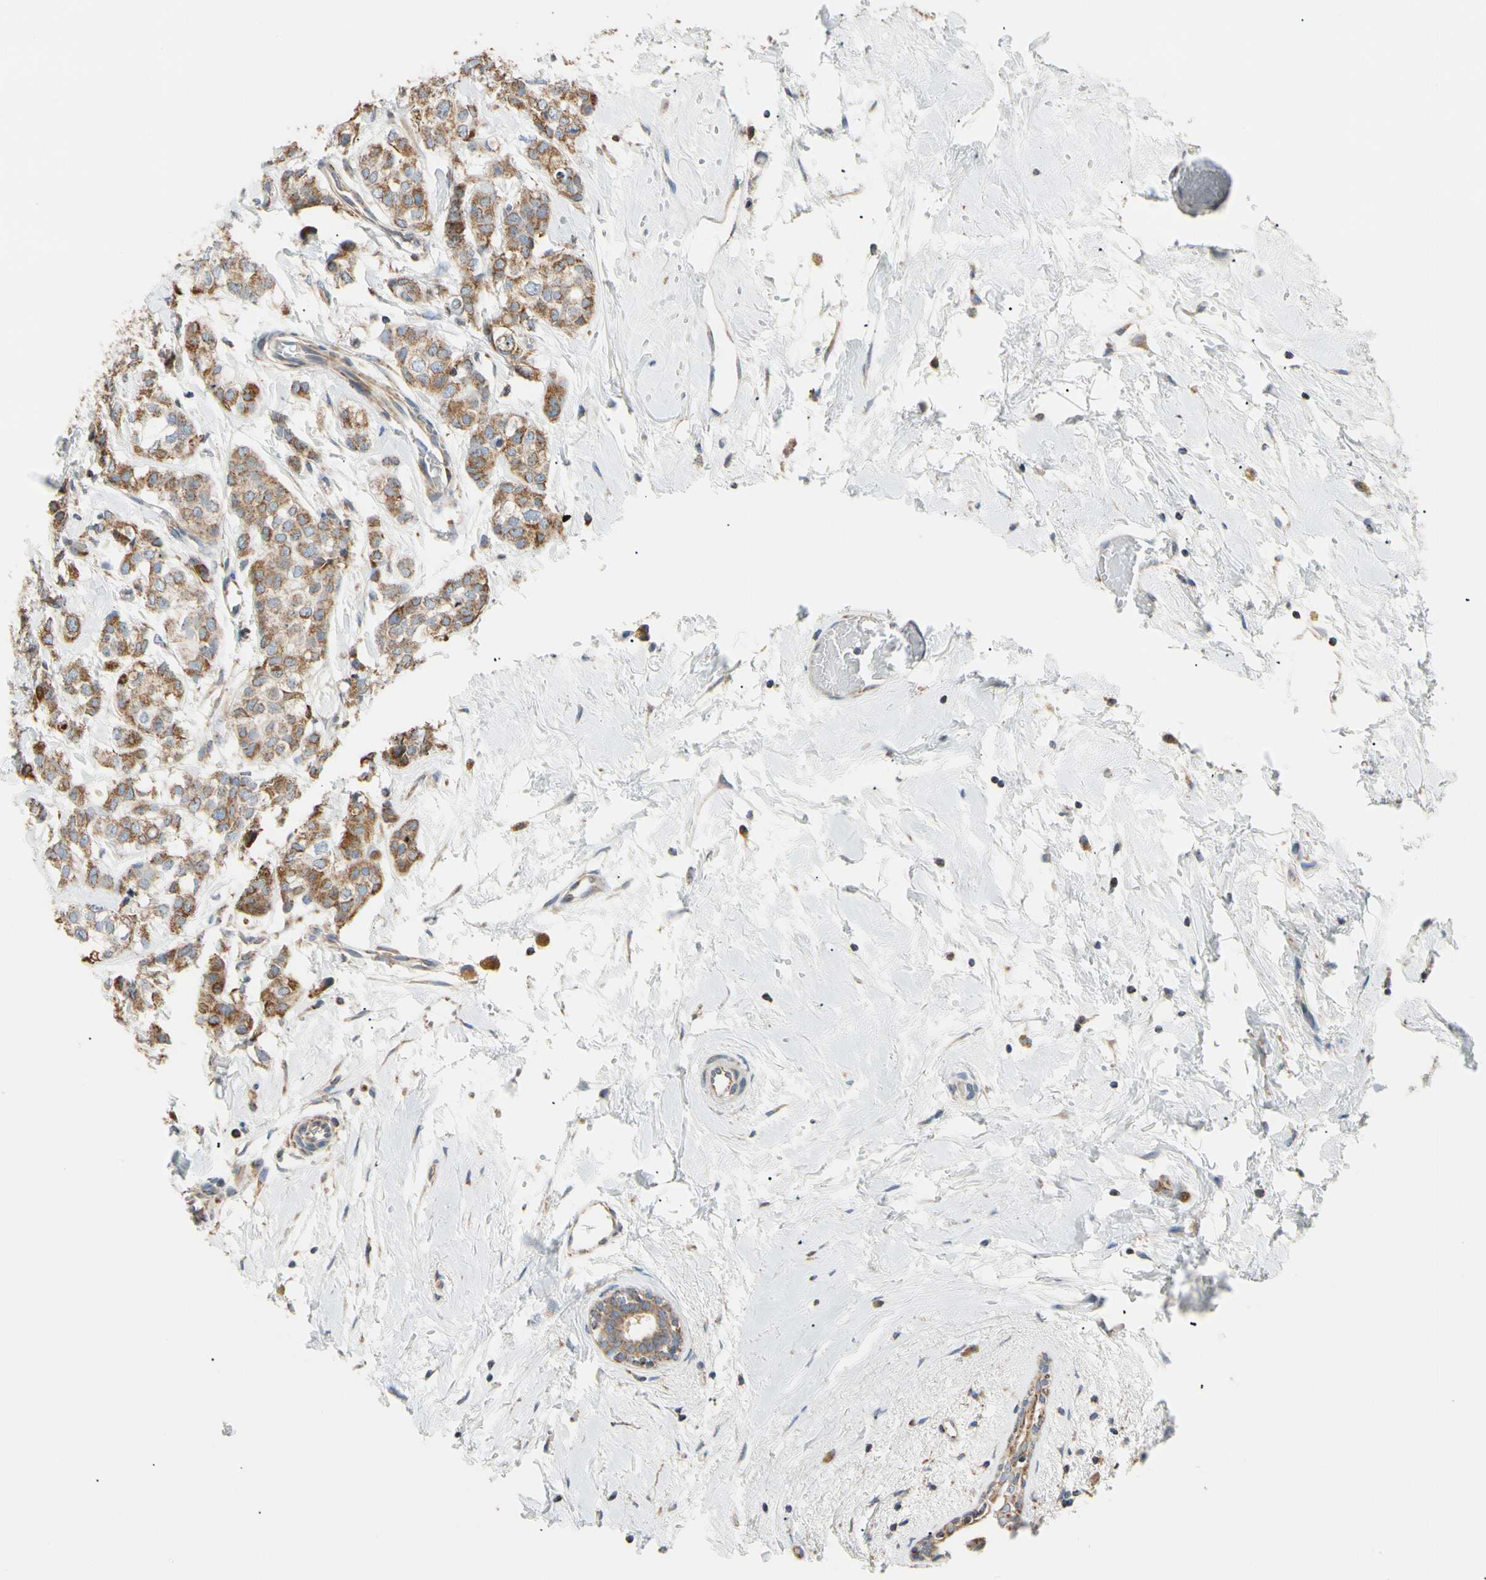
{"staining": {"intensity": "moderate", "quantity": ">75%", "location": "cytoplasmic/membranous"}, "tissue": "breast cancer", "cell_type": "Tumor cells", "image_type": "cancer", "snomed": [{"axis": "morphology", "description": "Lobular carcinoma"}, {"axis": "topography", "description": "Breast"}], "caption": "Immunohistochemistry (IHC) staining of breast cancer (lobular carcinoma), which shows medium levels of moderate cytoplasmic/membranous positivity in approximately >75% of tumor cells indicating moderate cytoplasmic/membranous protein staining. The staining was performed using DAB (brown) for protein detection and nuclei were counterstained in hematoxylin (blue).", "gene": "PLGRKT", "patient": {"sex": "female", "age": 60}}